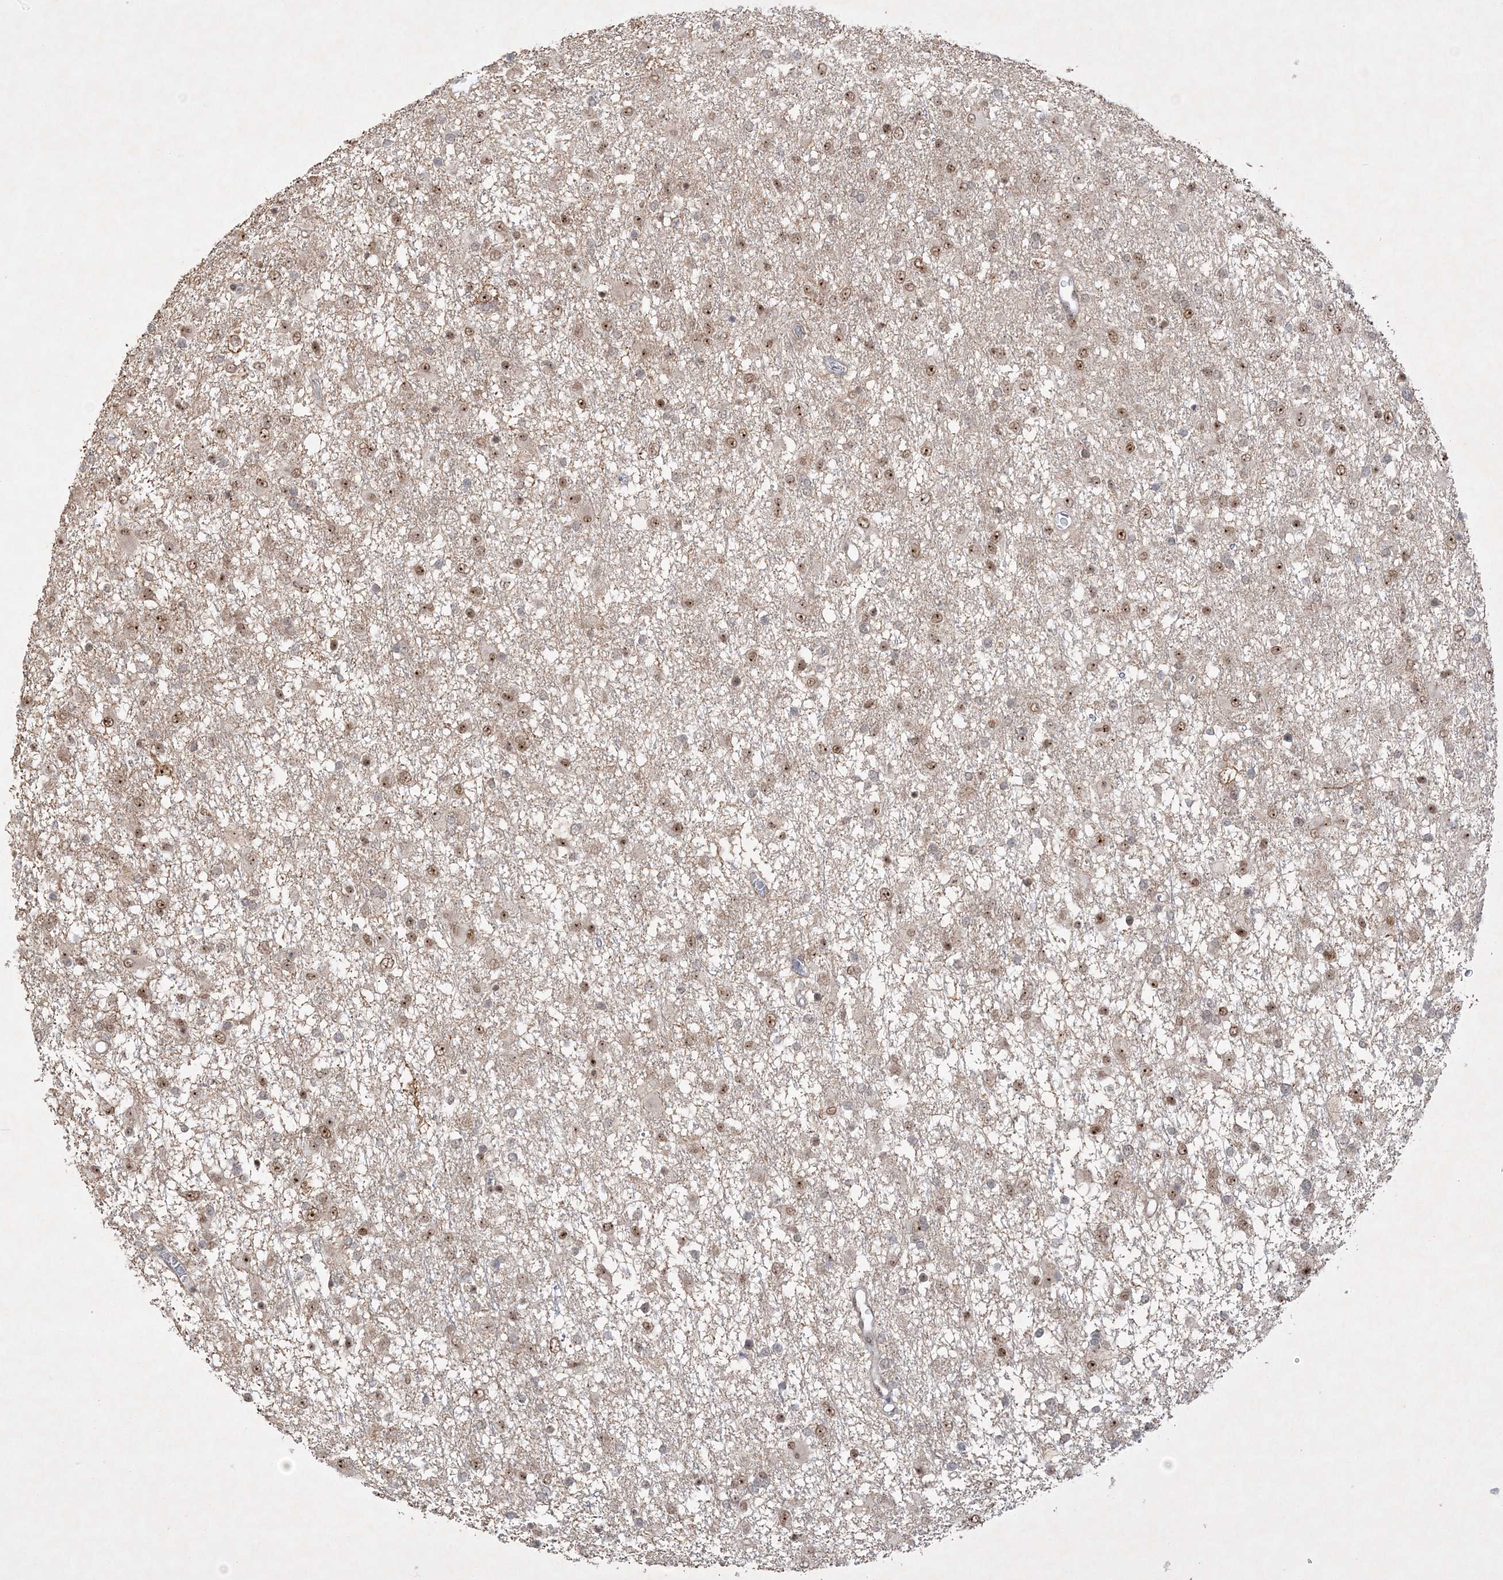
{"staining": {"intensity": "moderate", "quantity": ">75%", "location": "nuclear"}, "tissue": "glioma", "cell_type": "Tumor cells", "image_type": "cancer", "snomed": [{"axis": "morphology", "description": "Glioma, malignant, Low grade"}, {"axis": "topography", "description": "Brain"}], "caption": "Immunohistochemical staining of low-grade glioma (malignant) shows medium levels of moderate nuclear positivity in about >75% of tumor cells.", "gene": "NPM3", "patient": {"sex": "male", "age": 65}}